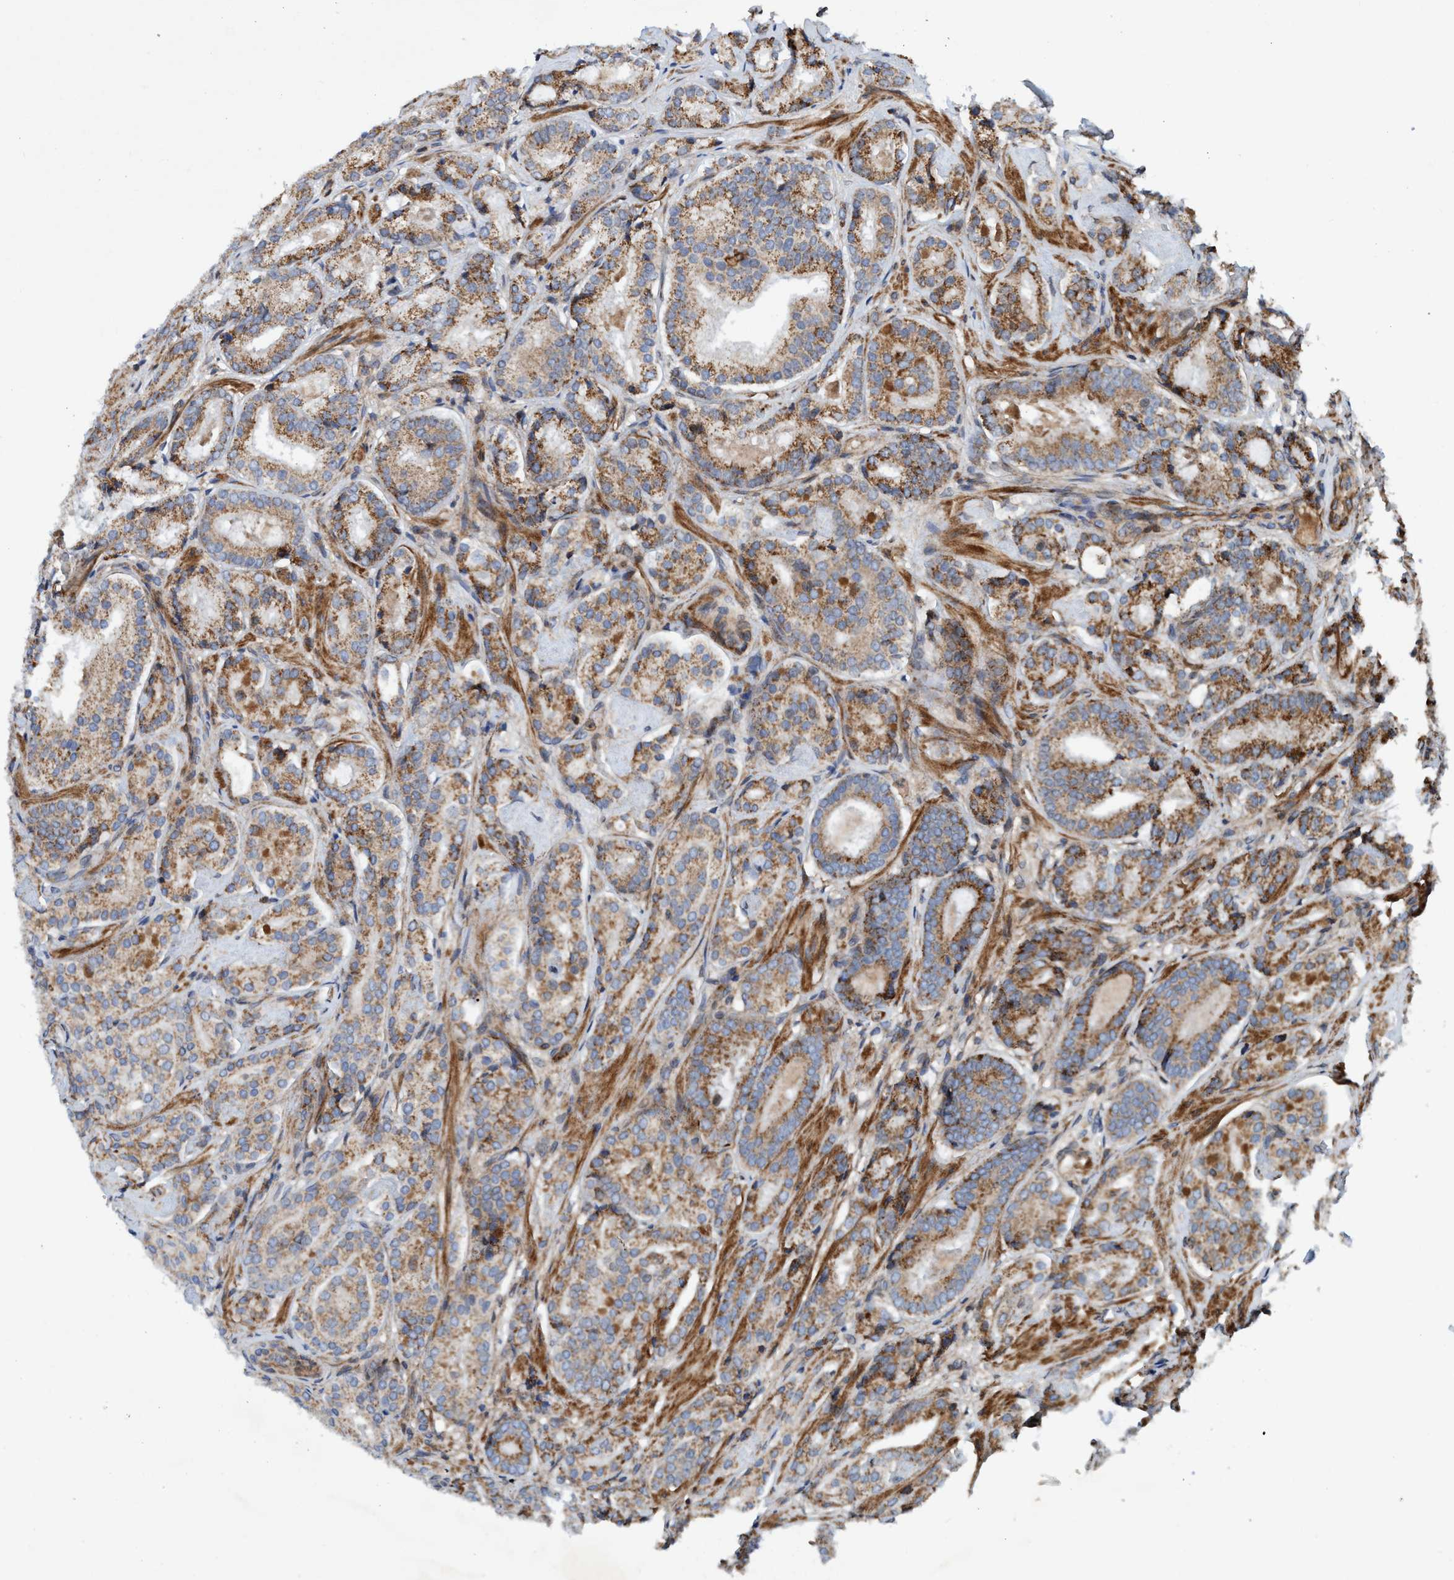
{"staining": {"intensity": "moderate", "quantity": ">75%", "location": "cytoplasmic/membranous"}, "tissue": "prostate cancer", "cell_type": "Tumor cells", "image_type": "cancer", "snomed": [{"axis": "morphology", "description": "Adenocarcinoma, Low grade"}, {"axis": "topography", "description": "Prostate"}], "caption": "Protein staining of prostate cancer tissue shows moderate cytoplasmic/membranous staining in approximately >75% of tumor cells.", "gene": "SLC16A3", "patient": {"sex": "male", "age": 69}}